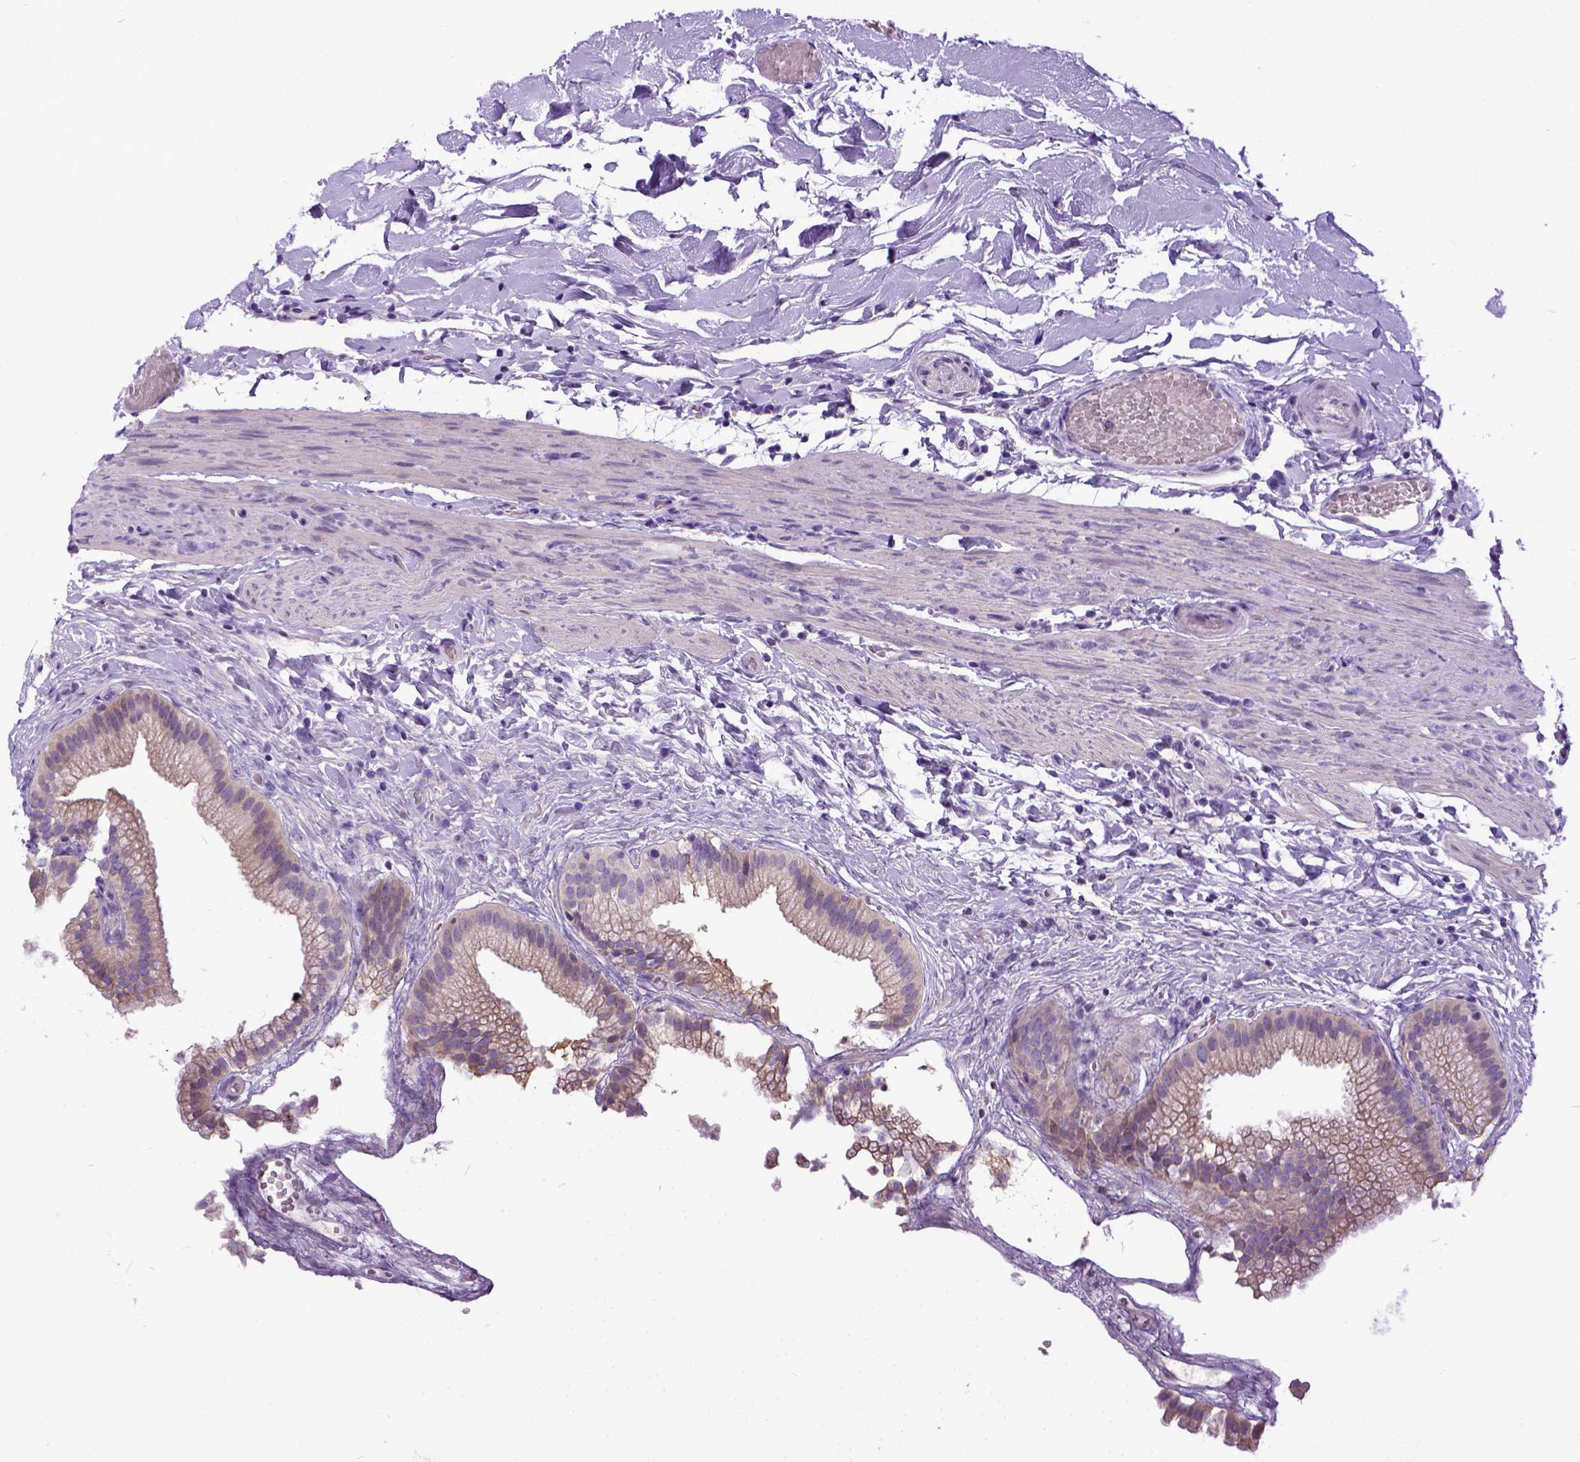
{"staining": {"intensity": "weak", "quantity": ">75%", "location": "cytoplasmic/membranous"}, "tissue": "gallbladder", "cell_type": "Glandular cells", "image_type": "normal", "snomed": [{"axis": "morphology", "description": "Normal tissue, NOS"}, {"axis": "topography", "description": "Gallbladder"}], "caption": "Gallbladder stained with DAB (3,3'-diaminobenzidine) immunohistochemistry reveals low levels of weak cytoplasmic/membranous expression in about >75% of glandular cells.", "gene": "NEK5", "patient": {"sex": "female", "age": 63}}